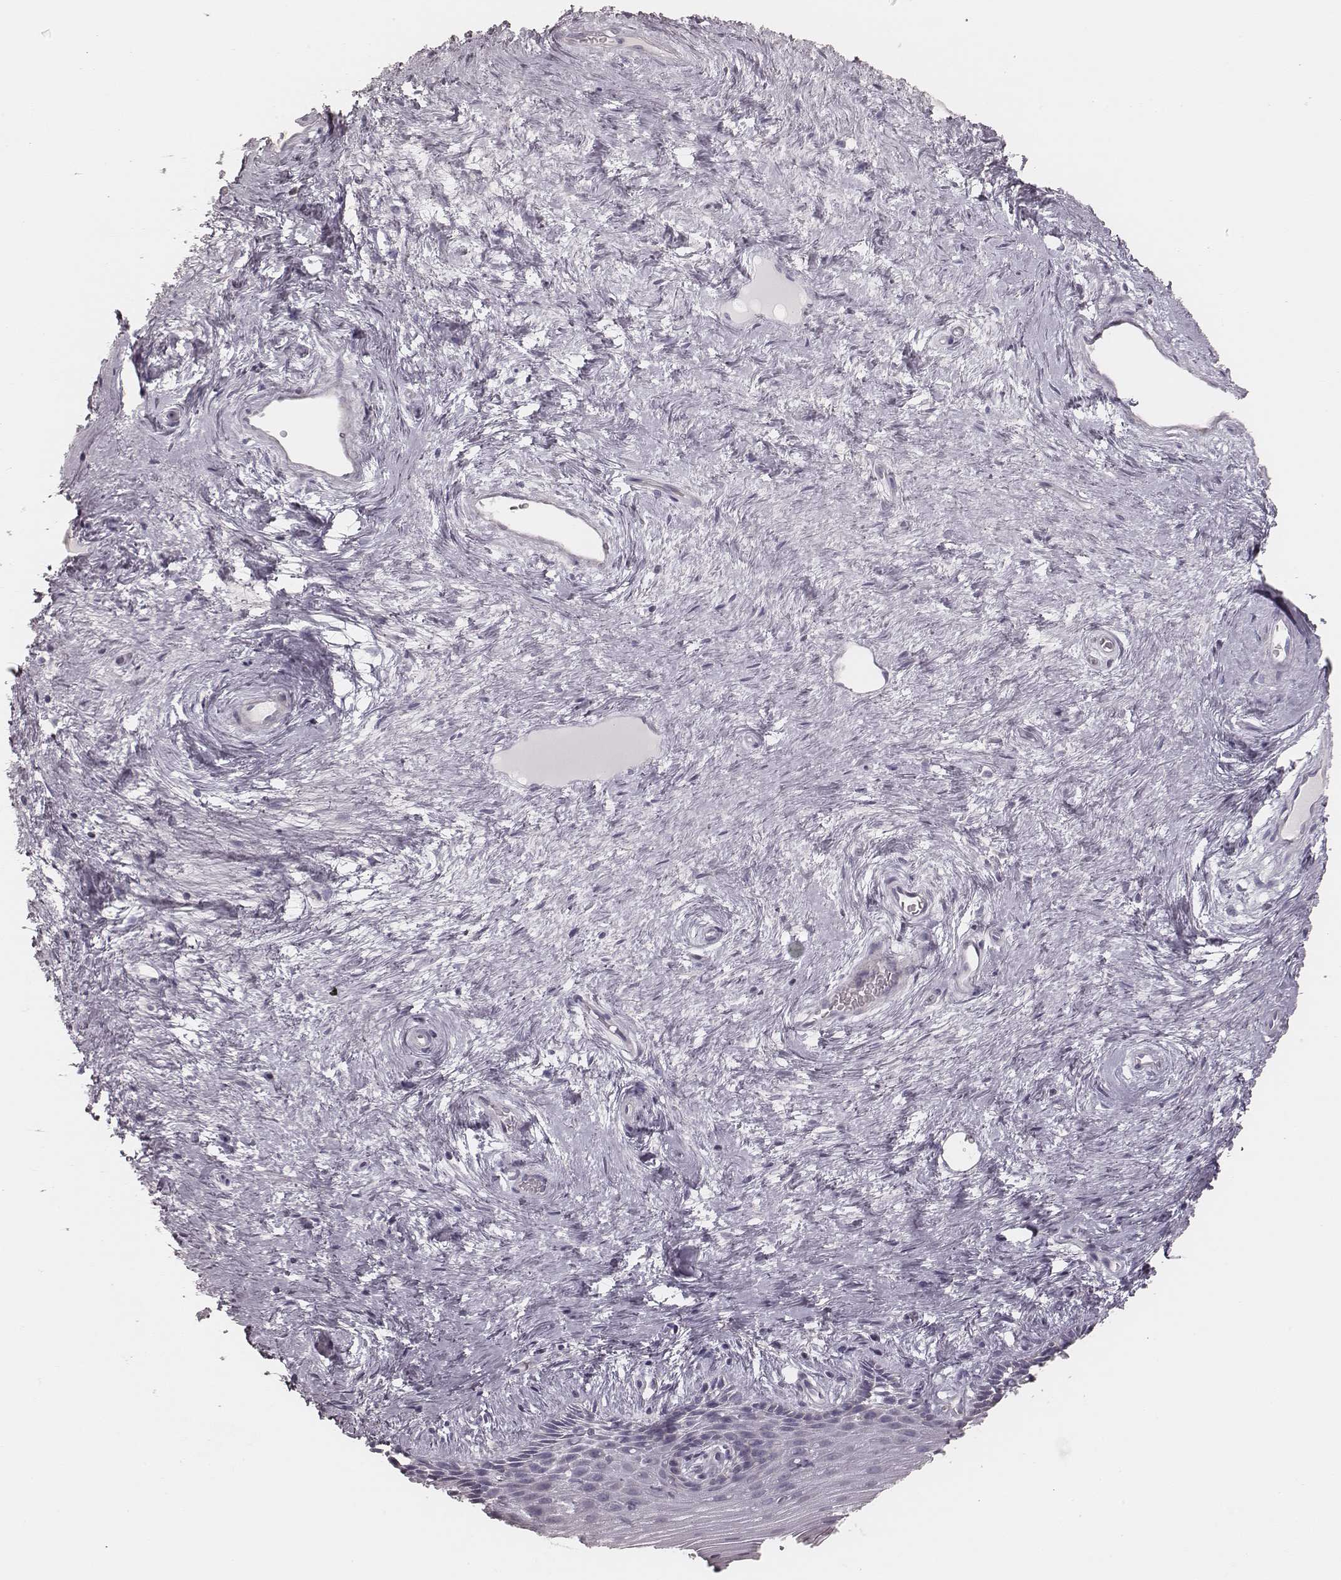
{"staining": {"intensity": "negative", "quantity": "none", "location": "none"}, "tissue": "vagina", "cell_type": "Squamous epithelial cells", "image_type": "normal", "snomed": [{"axis": "morphology", "description": "Normal tissue, NOS"}, {"axis": "topography", "description": "Vagina"}], "caption": "High power microscopy histopathology image of an immunohistochemistry photomicrograph of unremarkable vagina, revealing no significant expression in squamous epithelial cells. Brightfield microscopy of immunohistochemistry (IHC) stained with DAB (brown) and hematoxylin (blue), captured at high magnification.", "gene": "KIF5C", "patient": {"sex": "female", "age": 45}}